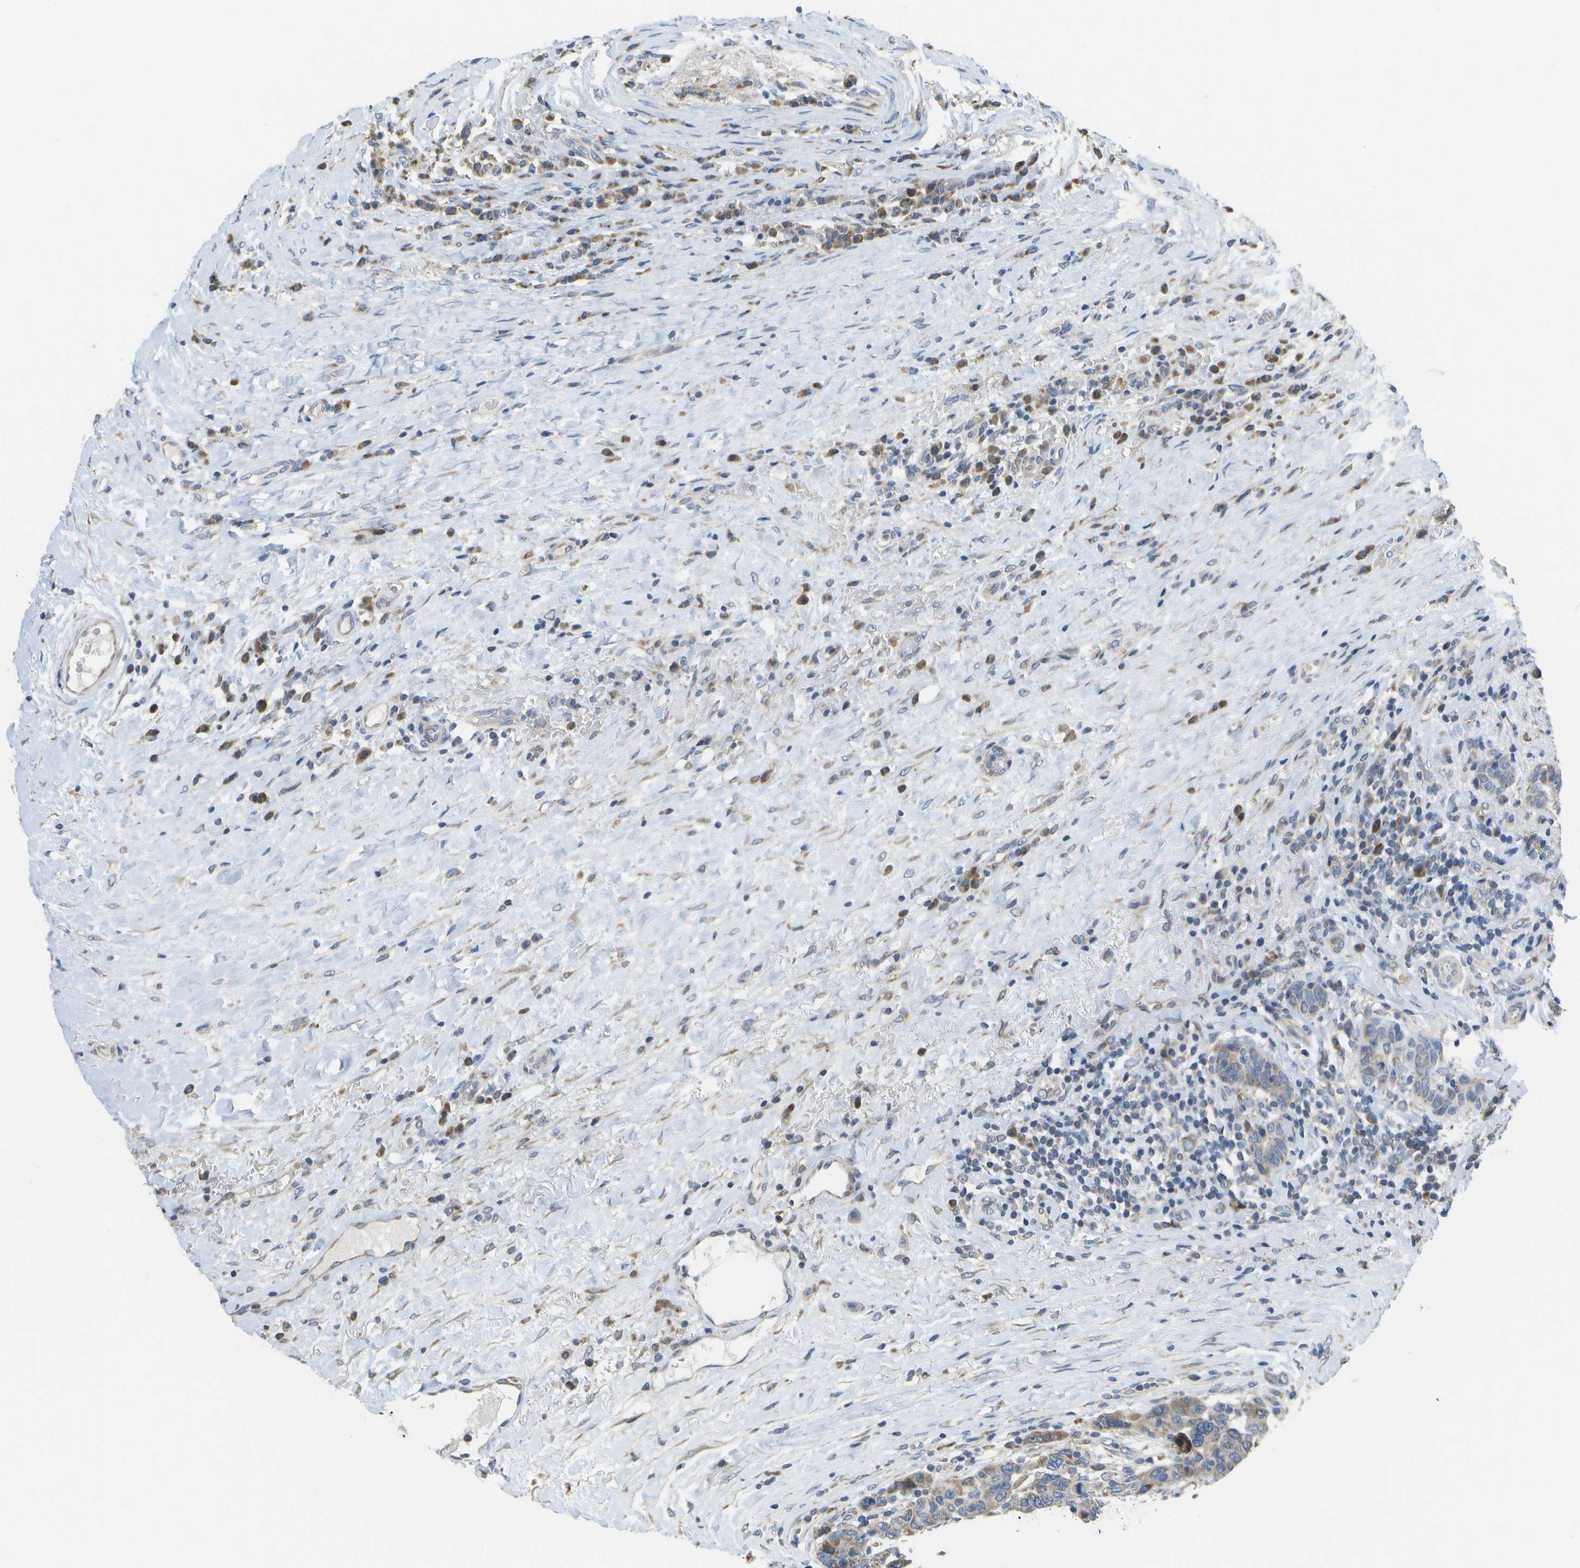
{"staining": {"intensity": "weak", "quantity": "<25%", "location": "cytoplasmic/membranous"}, "tissue": "breast cancer", "cell_type": "Tumor cells", "image_type": "cancer", "snomed": [{"axis": "morphology", "description": "Duct carcinoma"}, {"axis": "topography", "description": "Breast"}], "caption": "This is an IHC image of breast cancer (intraductal carcinoma). There is no staining in tumor cells.", "gene": "HADHA", "patient": {"sex": "female", "age": 37}}